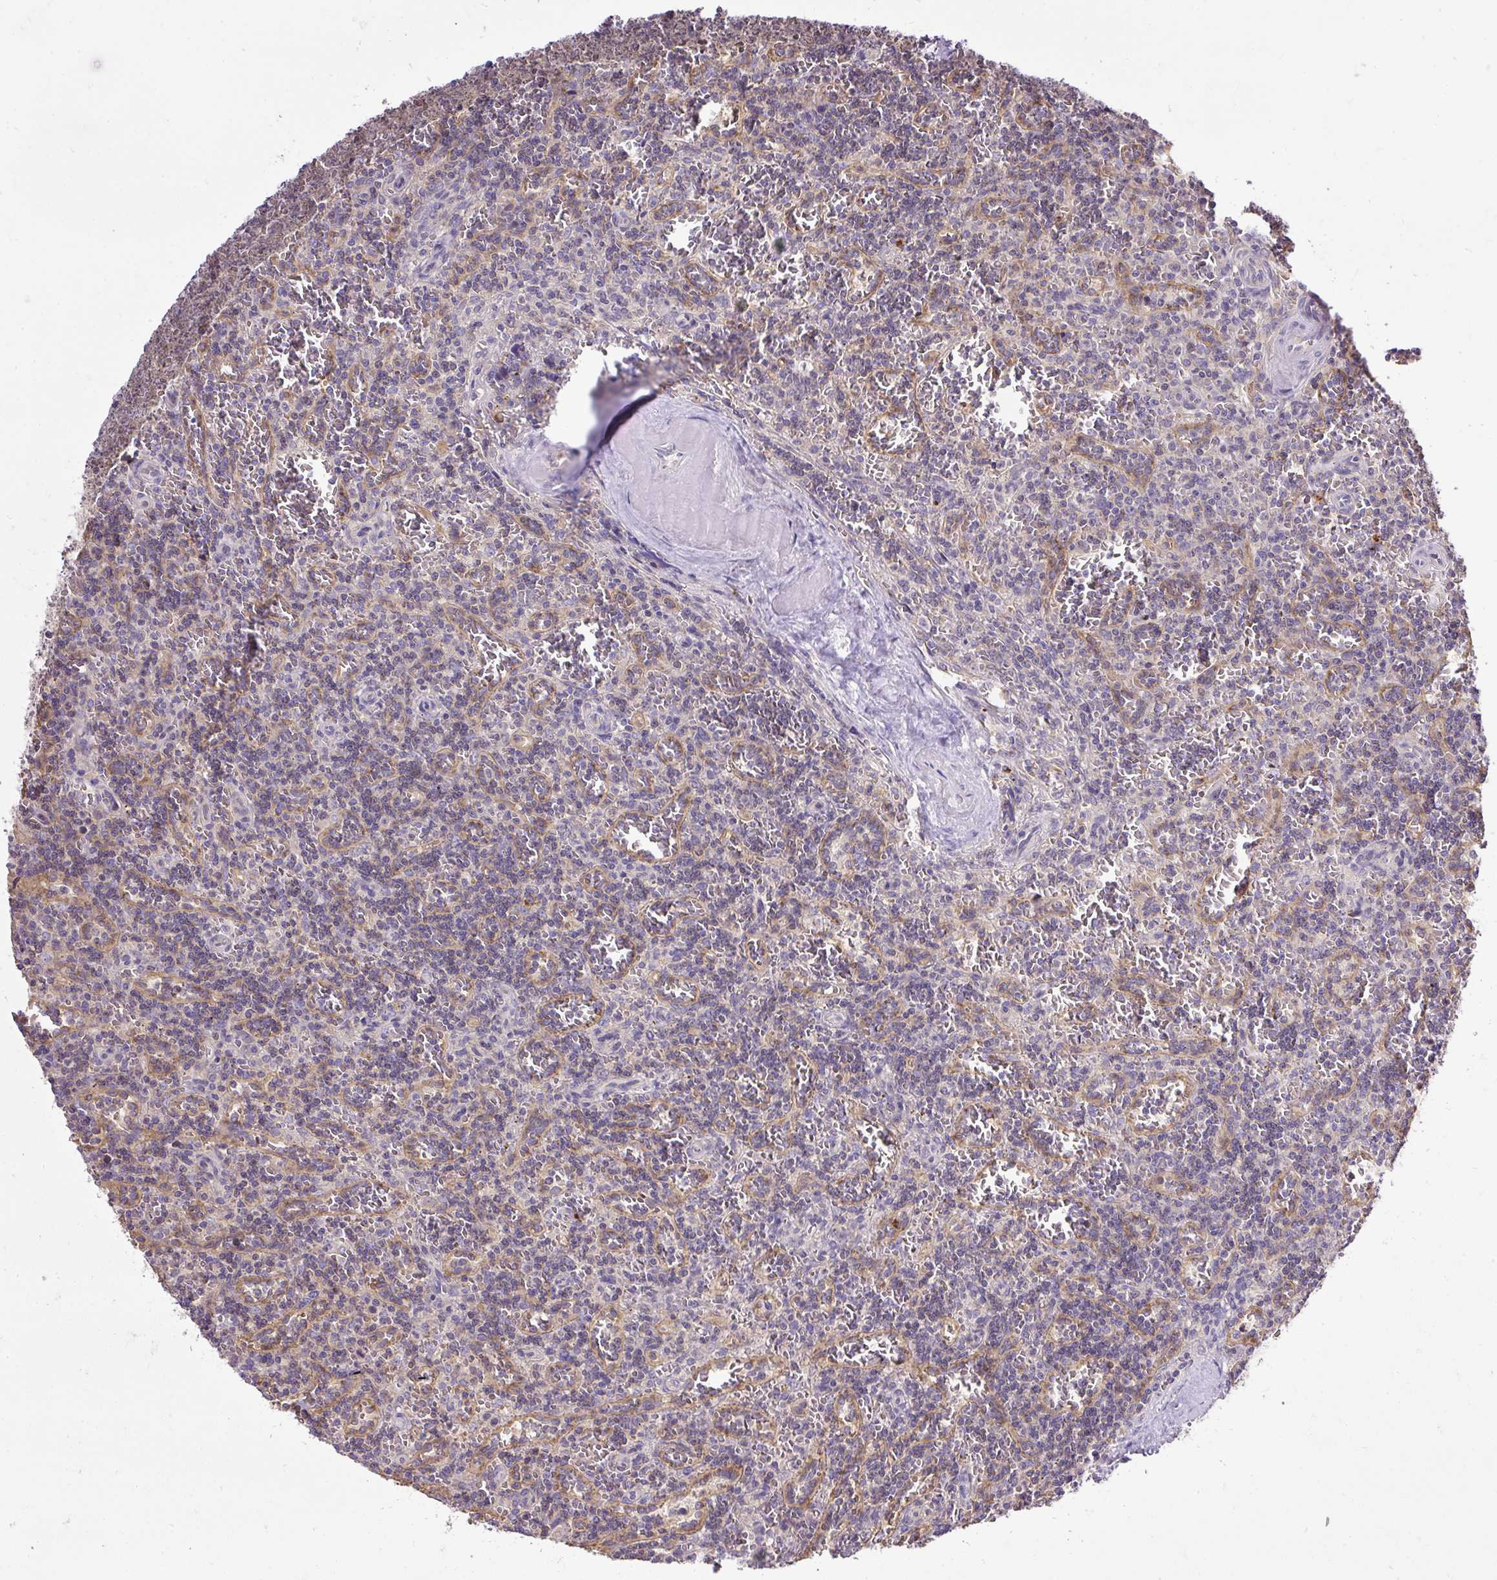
{"staining": {"intensity": "negative", "quantity": "none", "location": "none"}, "tissue": "lymphoma", "cell_type": "Tumor cells", "image_type": "cancer", "snomed": [{"axis": "morphology", "description": "Malignant lymphoma, non-Hodgkin's type, Low grade"}, {"axis": "topography", "description": "Spleen"}], "caption": "Lymphoma stained for a protein using IHC demonstrates no staining tumor cells.", "gene": "SMC4", "patient": {"sex": "male", "age": 73}}